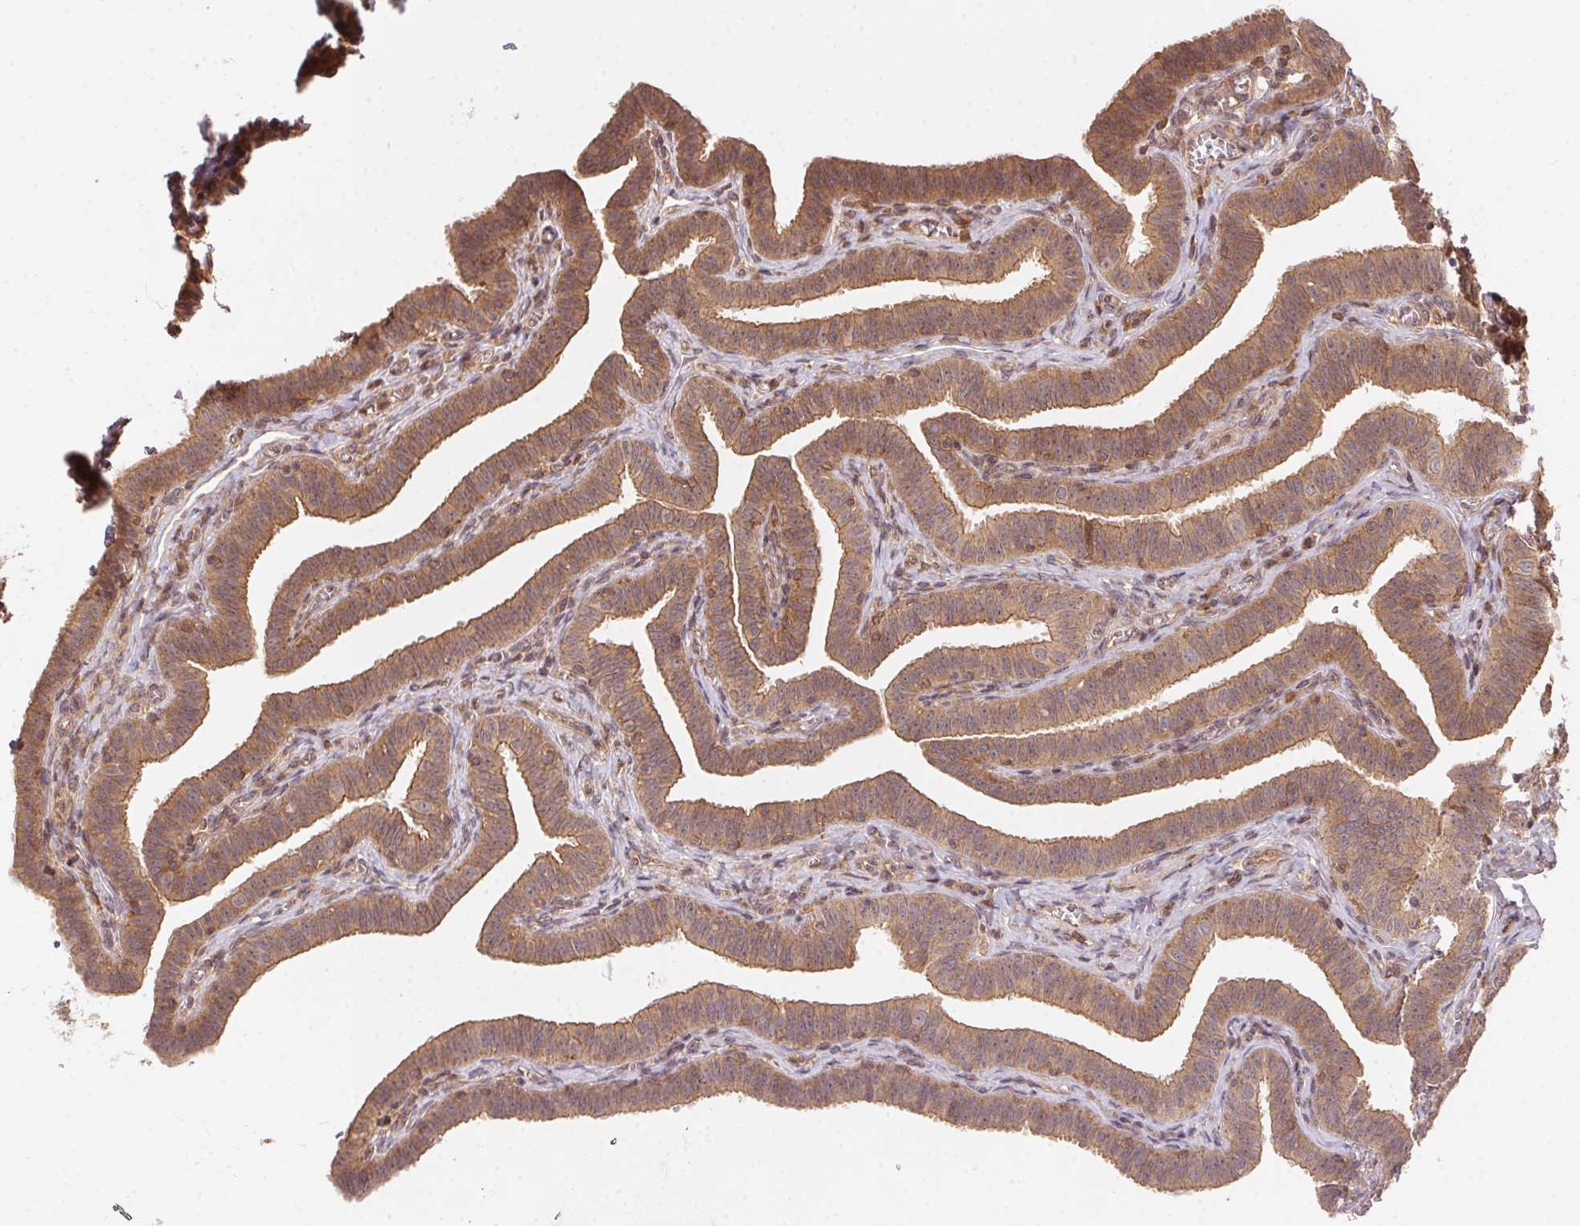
{"staining": {"intensity": "moderate", "quantity": "25%-75%", "location": "cytoplasmic/membranous"}, "tissue": "fallopian tube", "cell_type": "Glandular cells", "image_type": "normal", "snomed": [{"axis": "morphology", "description": "Normal tissue, NOS"}, {"axis": "topography", "description": "Fallopian tube"}], "caption": "Brown immunohistochemical staining in benign fallopian tube demonstrates moderate cytoplasmic/membranous staining in about 25%-75% of glandular cells. Using DAB (3,3'-diaminobenzidine) (brown) and hematoxylin (blue) stains, captured at high magnification using brightfield microscopy.", "gene": "MEX3D", "patient": {"sex": "female", "age": 25}}